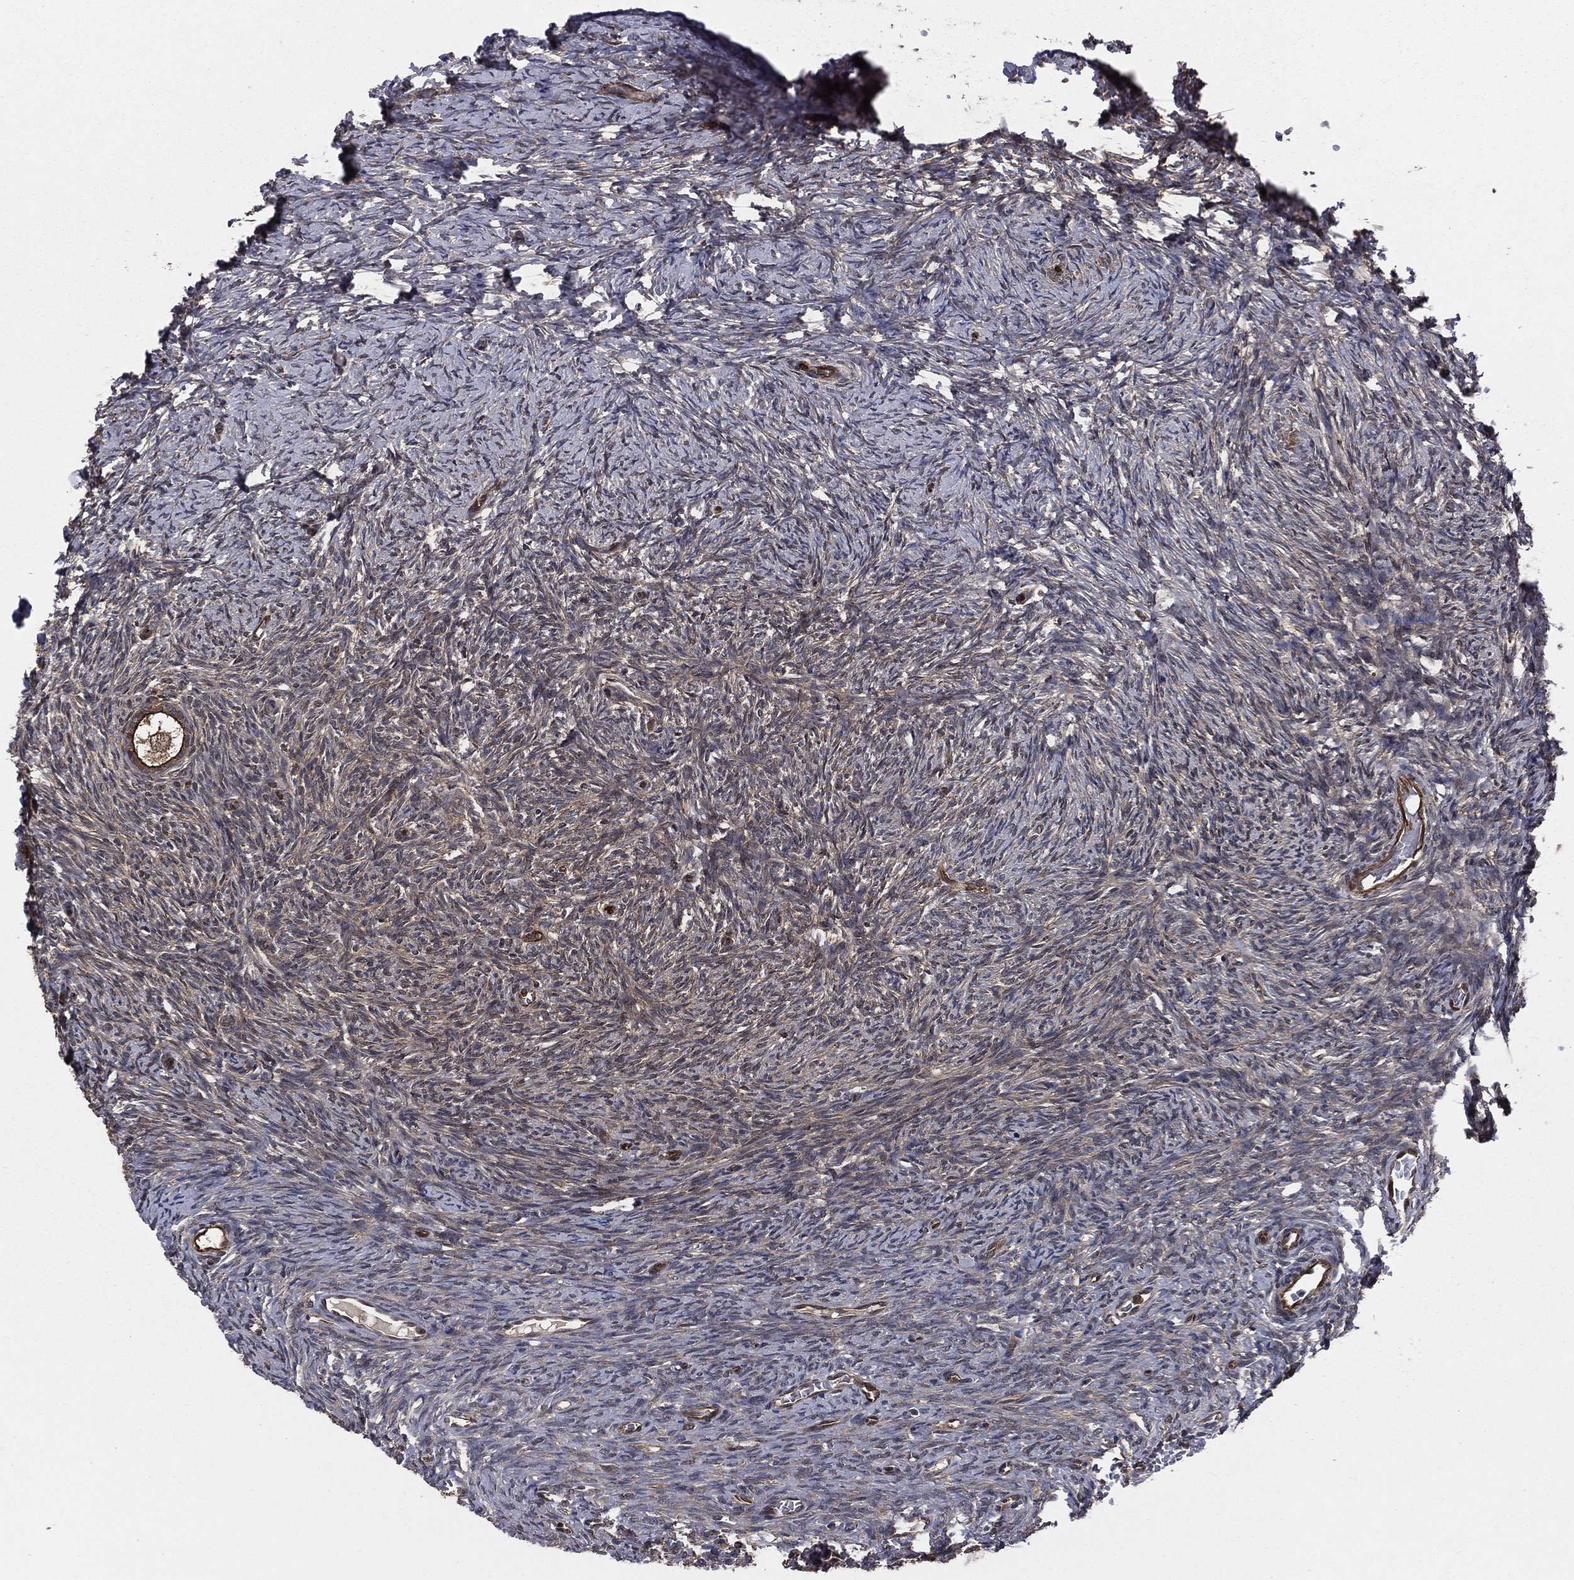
{"staining": {"intensity": "strong", "quantity": ">75%", "location": "cytoplasmic/membranous"}, "tissue": "ovary", "cell_type": "Follicle cells", "image_type": "normal", "snomed": [{"axis": "morphology", "description": "Normal tissue, NOS"}, {"axis": "topography", "description": "Ovary"}], "caption": "Ovary stained for a protein reveals strong cytoplasmic/membranous positivity in follicle cells. The staining was performed using DAB, with brown indicating positive protein expression. Nuclei are stained blue with hematoxylin.", "gene": "CERT1", "patient": {"sex": "female", "age": 39}}